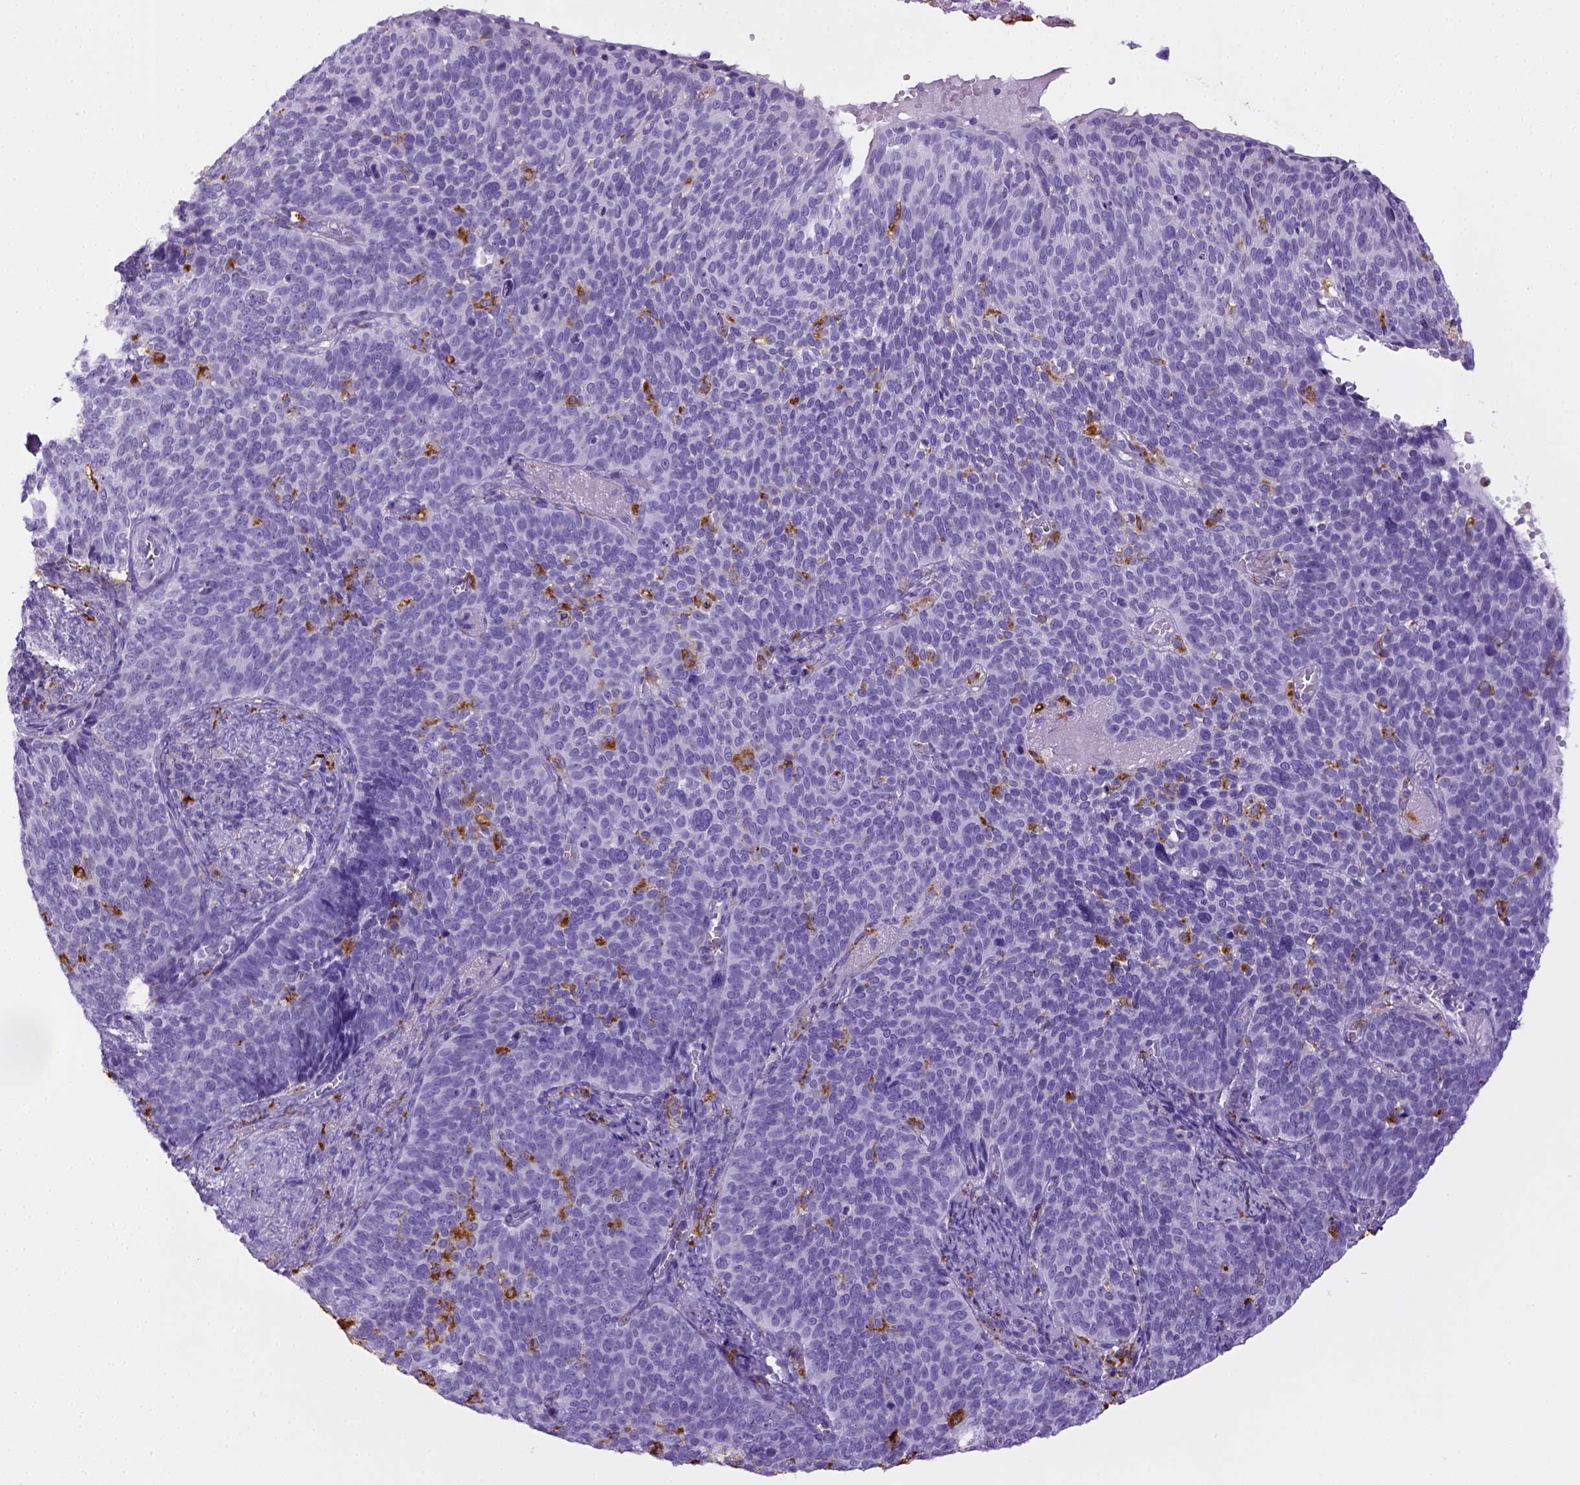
{"staining": {"intensity": "negative", "quantity": "none", "location": "none"}, "tissue": "cervical cancer", "cell_type": "Tumor cells", "image_type": "cancer", "snomed": [{"axis": "morphology", "description": "Normal tissue, NOS"}, {"axis": "morphology", "description": "Squamous cell carcinoma, NOS"}, {"axis": "topography", "description": "Cervix"}], "caption": "The micrograph shows no significant positivity in tumor cells of cervical squamous cell carcinoma. (DAB IHC with hematoxylin counter stain).", "gene": "CD68", "patient": {"sex": "female", "age": 39}}